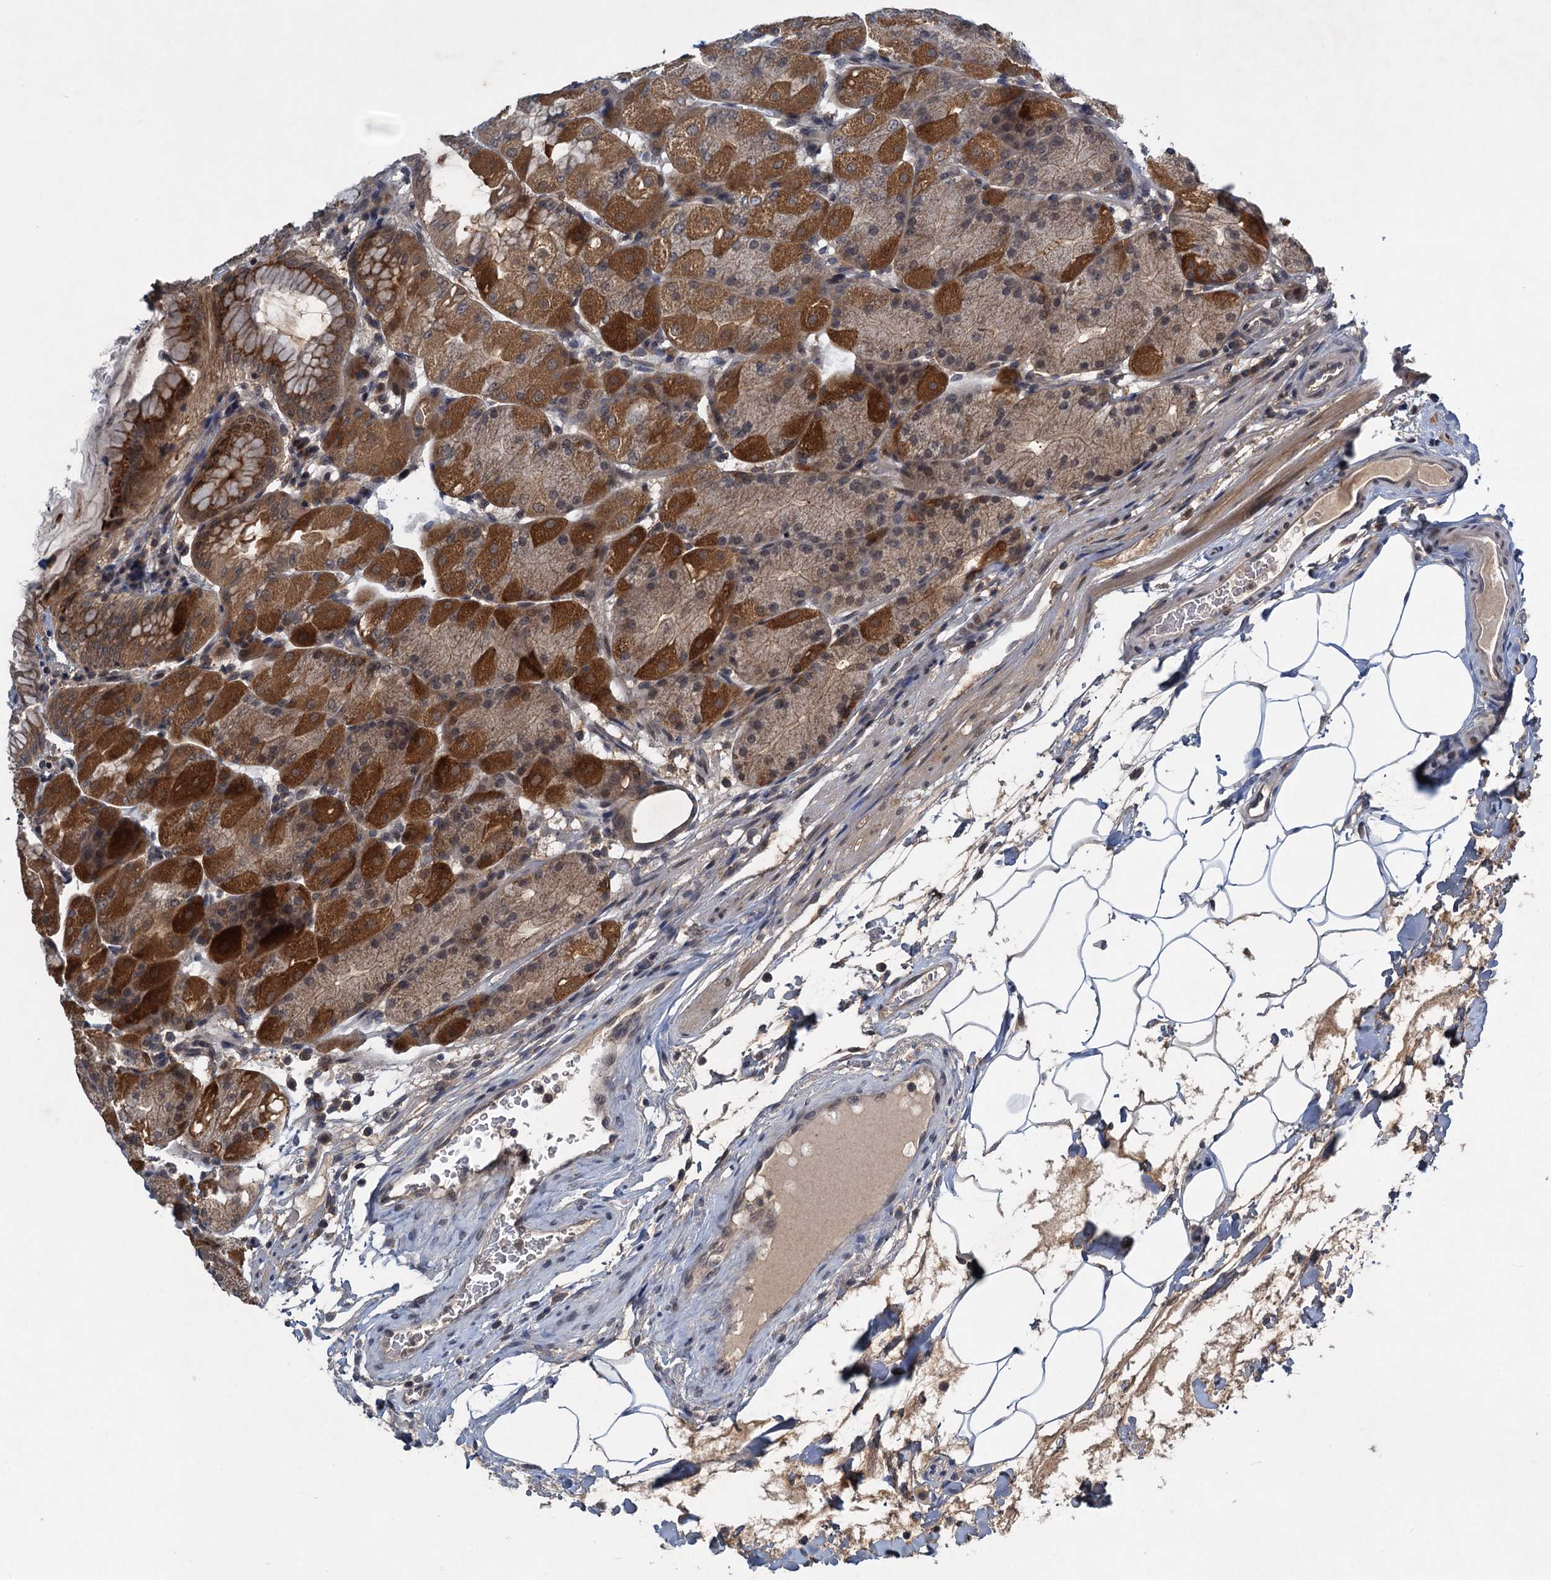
{"staining": {"intensity": "strong", "quantity": ">75%", "location": "cytoplasmic/membranous"}, "tissue": "stomach", "cell_type": "Glandular cells", "image_type": "normal", "snomed": [{"axis": "morphology", "description": "Normal tissue, NOS"}, {"axis": "topography", "description": "Stomach, upper"}, {"axis": "topography", "description": "Stomach, lower"}], "caption": "Protein staining of benign stomach exhibits strong cytoplasmic/membranous staining in about >75% of glandular cells.", "gene": "RNF165", "patient": {"sex": "male", "age": 62}}